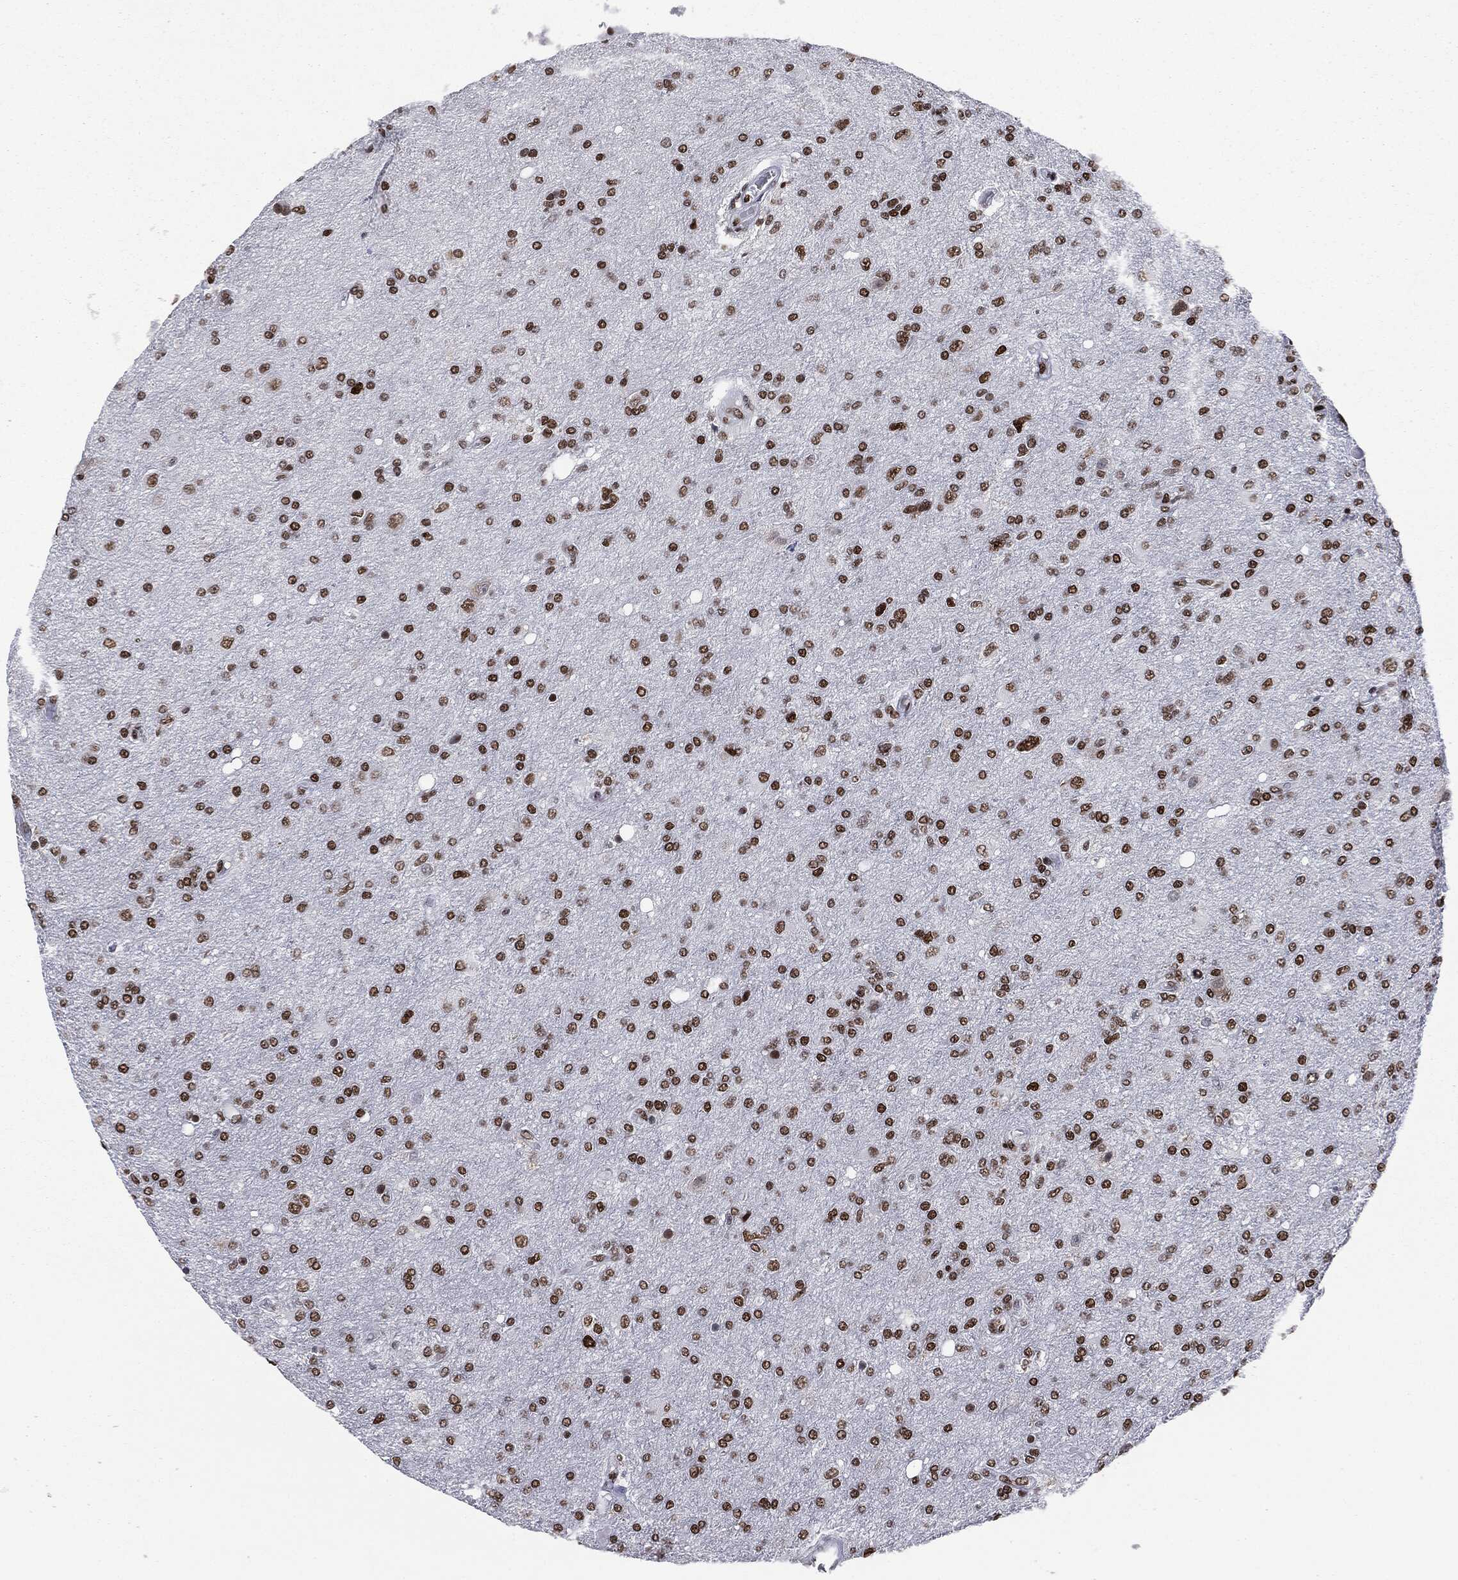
{"staining": {"intensity": "strong", "quantity": ">75%", "location": "nuclear"}, "tissue": "glioma", "cell_type": "Tumor cells", "image_type": "cancer", "snomed": [{"axis": "morphology", "description": "Glioma, malignant, High grade"}, {"axis": "topography", "description": "Cerebral cortex"}], "caption": "Human malignant high-grade glioma stained with a brown dye demonstrates strong nuclear positive staining in approximately >75% of tumor cells.", "gene": "MSH2", "patient": {"sex": "male", "age": 70}}